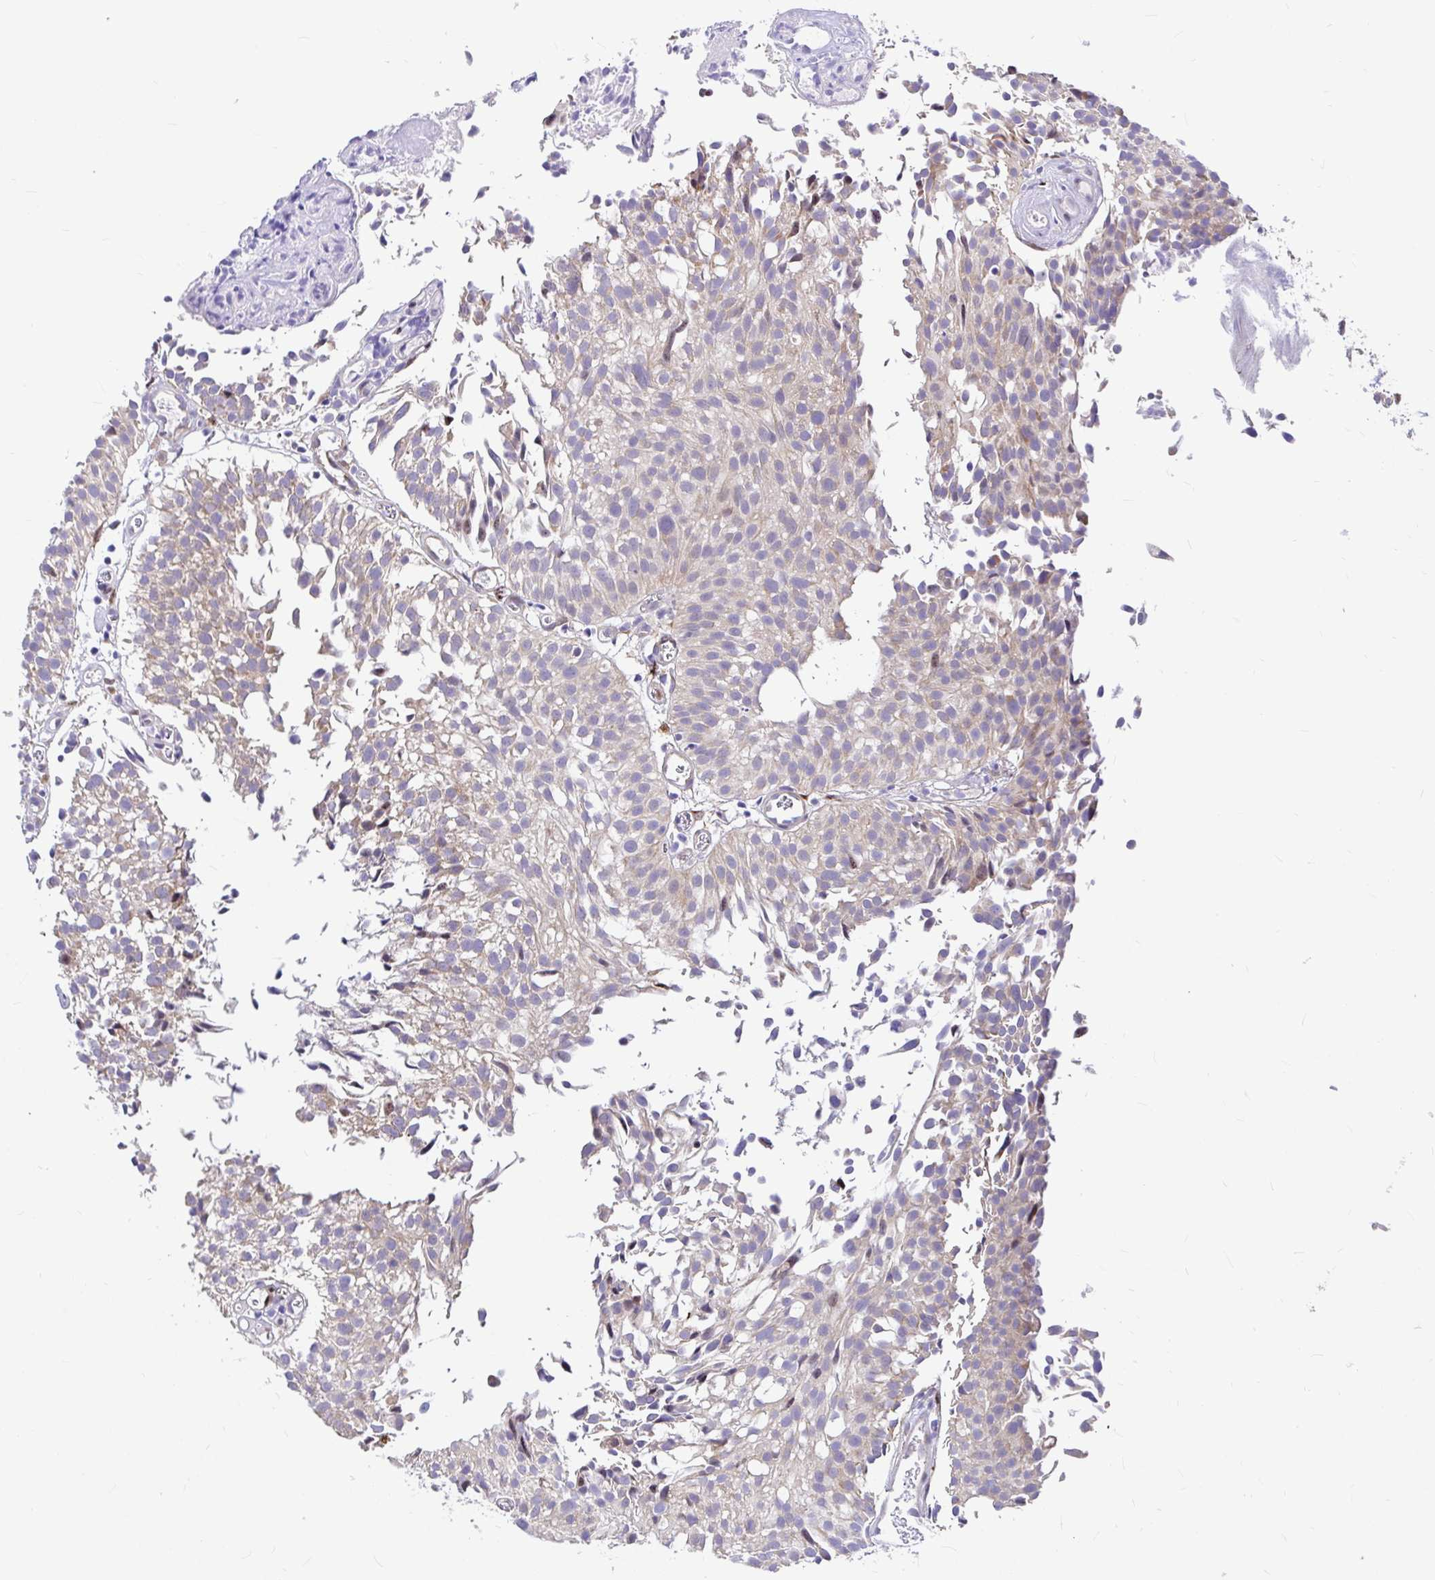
{"staining": {"intensity": "weak", "quantity": "25%-75%", "location": "cytoplasmic/membranous"}, "tissue": "urothelial cancer", "cell_type": "Tumor cells", "image_type": "cancer", "snomed": [{"axis": "morphology", "description": "Urothelial carcinoma, Low grade"}, {"axis": "topography", "description": "Urinary bladder"}], "caption": "Tumor cells display low levels of weak cytoplasmic/membranous positivity in about 25%-75% of cells in low-grade urothelial carcinoma. Nuclei are stained in blue.", "gene": "GABBR2", "patient": {"sex": "male", "age": 80}}